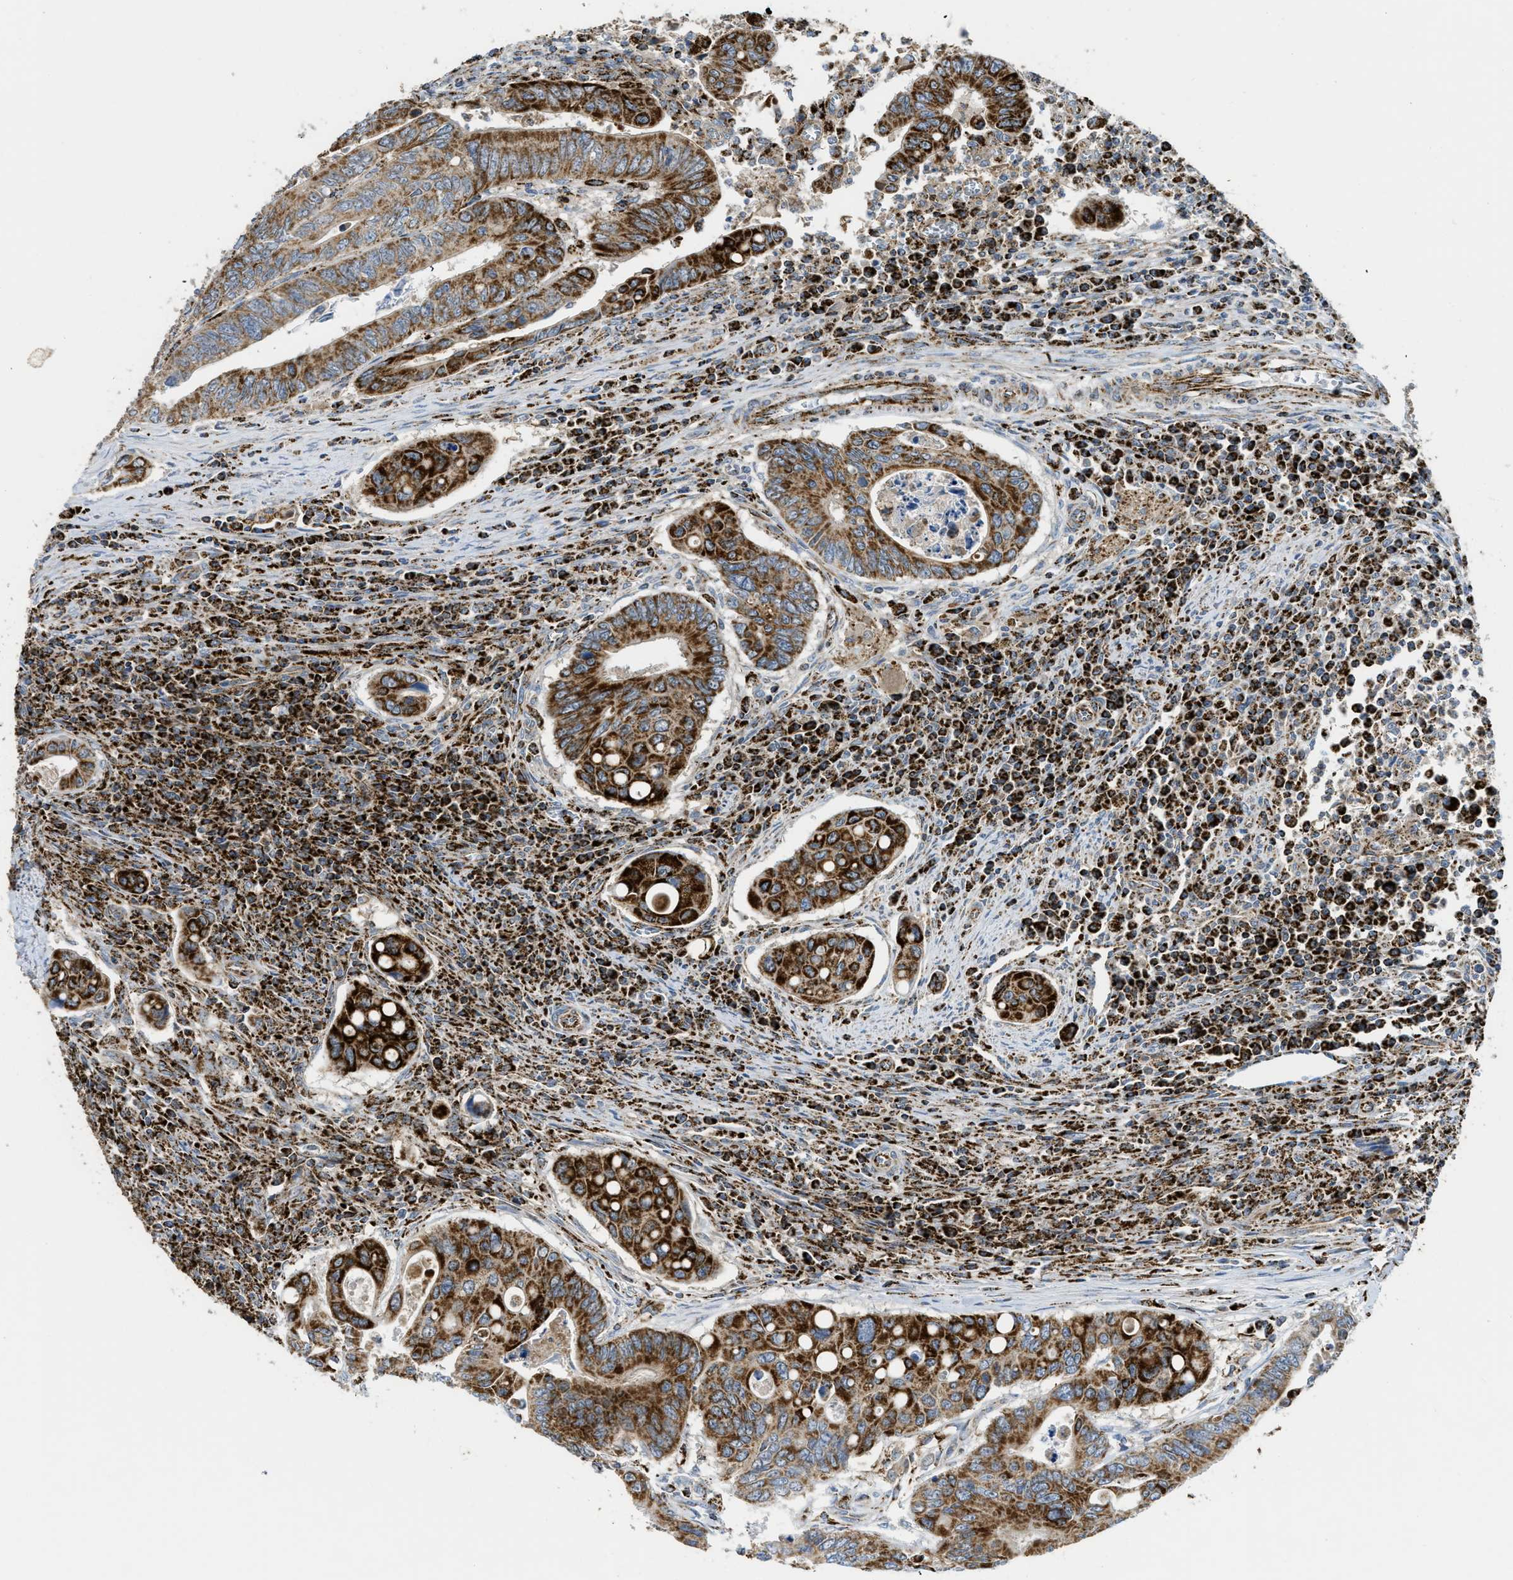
{"staining": {"intensity": "strong", "quantity": ">75%", "location": "cytoplasmic/membranous"}, "tissue": "colorectal cancer", "cell_type": "Tumor cells", "image_type": "cancer", "snomed": [{"axis": "morphology", "description": "Inflammation, NOS"}, {"axis": "morphology", "description": "Adenocarcinoma, NOS"}, {"axis": "topography", "description": "Colon"}], "caption": "Protein expression analysis of colorectal cancer (adenocarcinoma) exhibits strong cytoplasmic/membranous expression in about >75% of tumor cells. (DAB = brown stain, brightfield microscopy at high magnification).", "gene": "SQOR", "patient": {"sex": "male", "age": 72}}